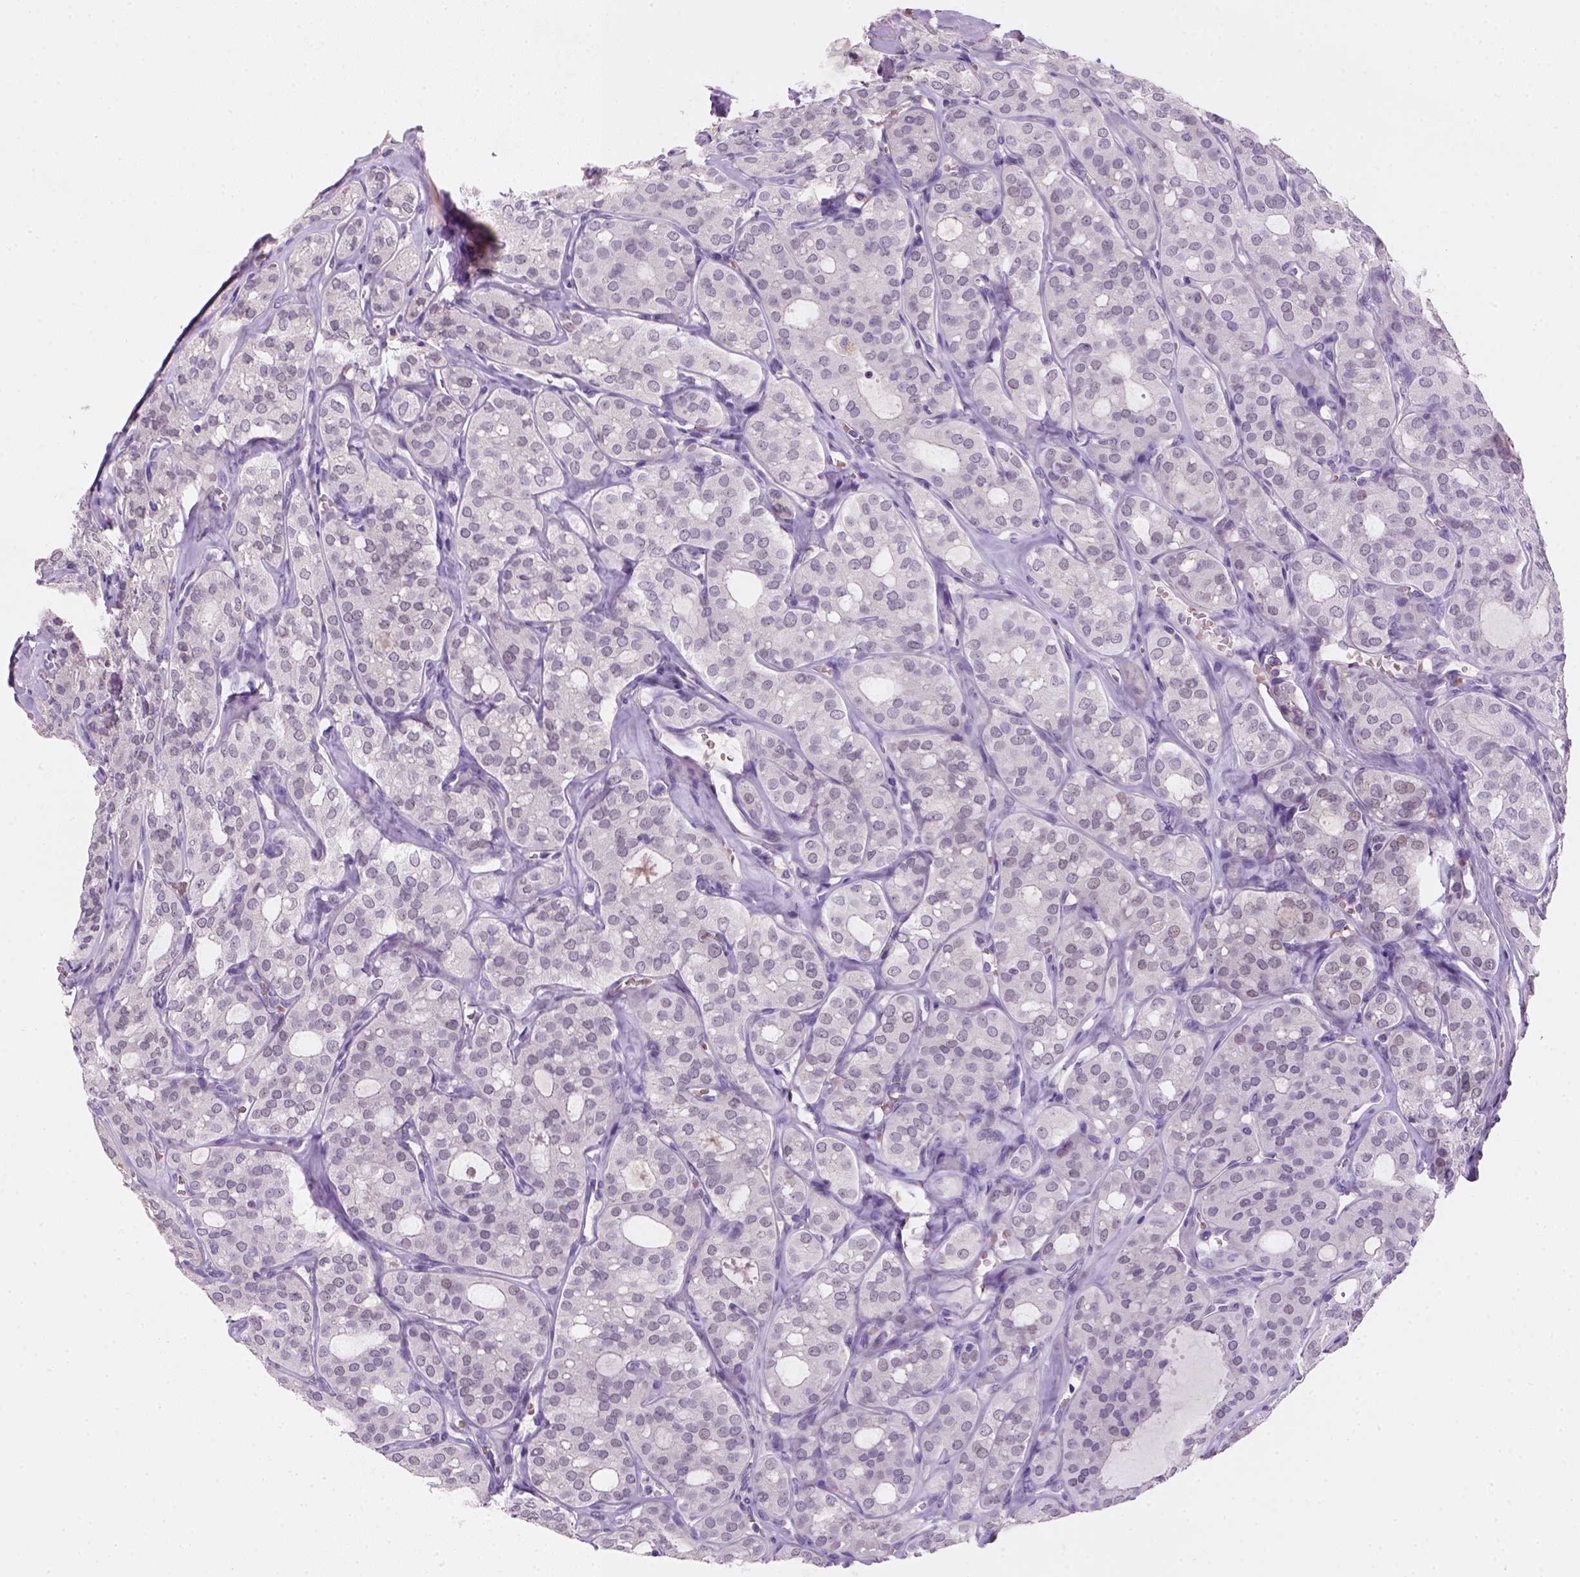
{"staining": {"intensity": "weak", "quantity": "<25%", "location": "nuclear"}, "tissue": "thyroid cancer", "cell_type": "Tumor cells", "image_type": "cancer", "snomed": [{"axis": "morphology", "description": "Follicular adenoma carcinoma, NOS"}, {"axis": "topography", "description": "Thyroid gland"}], "caption": "Tumor cells are negative for brown protein staining in thyroid cancer.", "gene": "ZMAT4", "patient": {"sex": "male", "age": 75}}